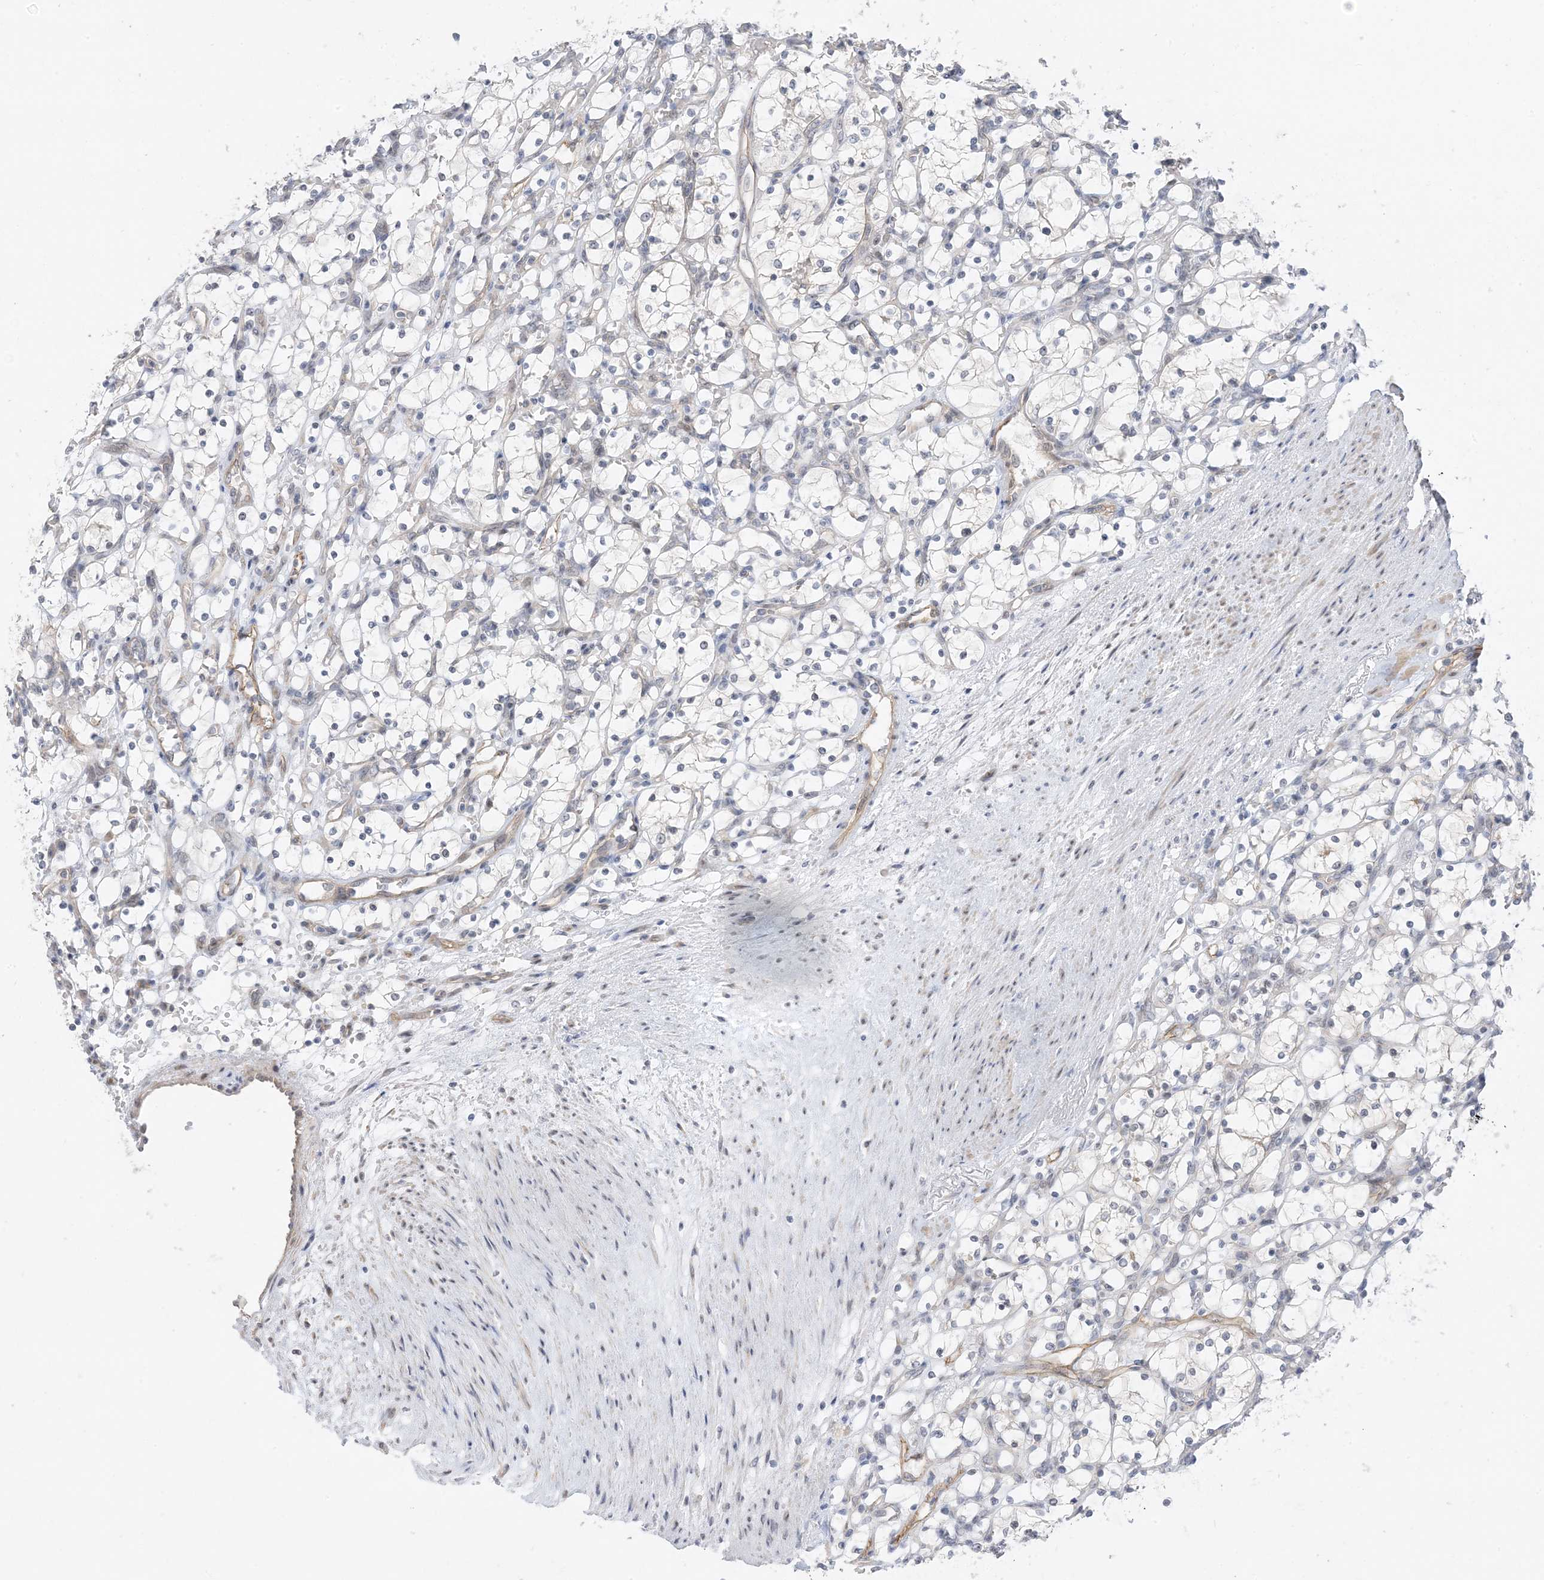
{"staining": {"intensity": "negative", "quantity": "none", "location": "none"}, "tissue": "renal cancer", "cell_type": "Tumor cells", "image_type": "cancer", "snomed": [{"axis": "morphology", "description": "Adenocarcinoma, NOS"}, {"axis": "topography", "description": "Kidney"}], "caption": "Immunohistochemical staining of human adenocarcinoma (renal) exhibits no significant staining in tumor cells.", "gene": "IL36B", "patient": {"sex": "female", "age": 69}}